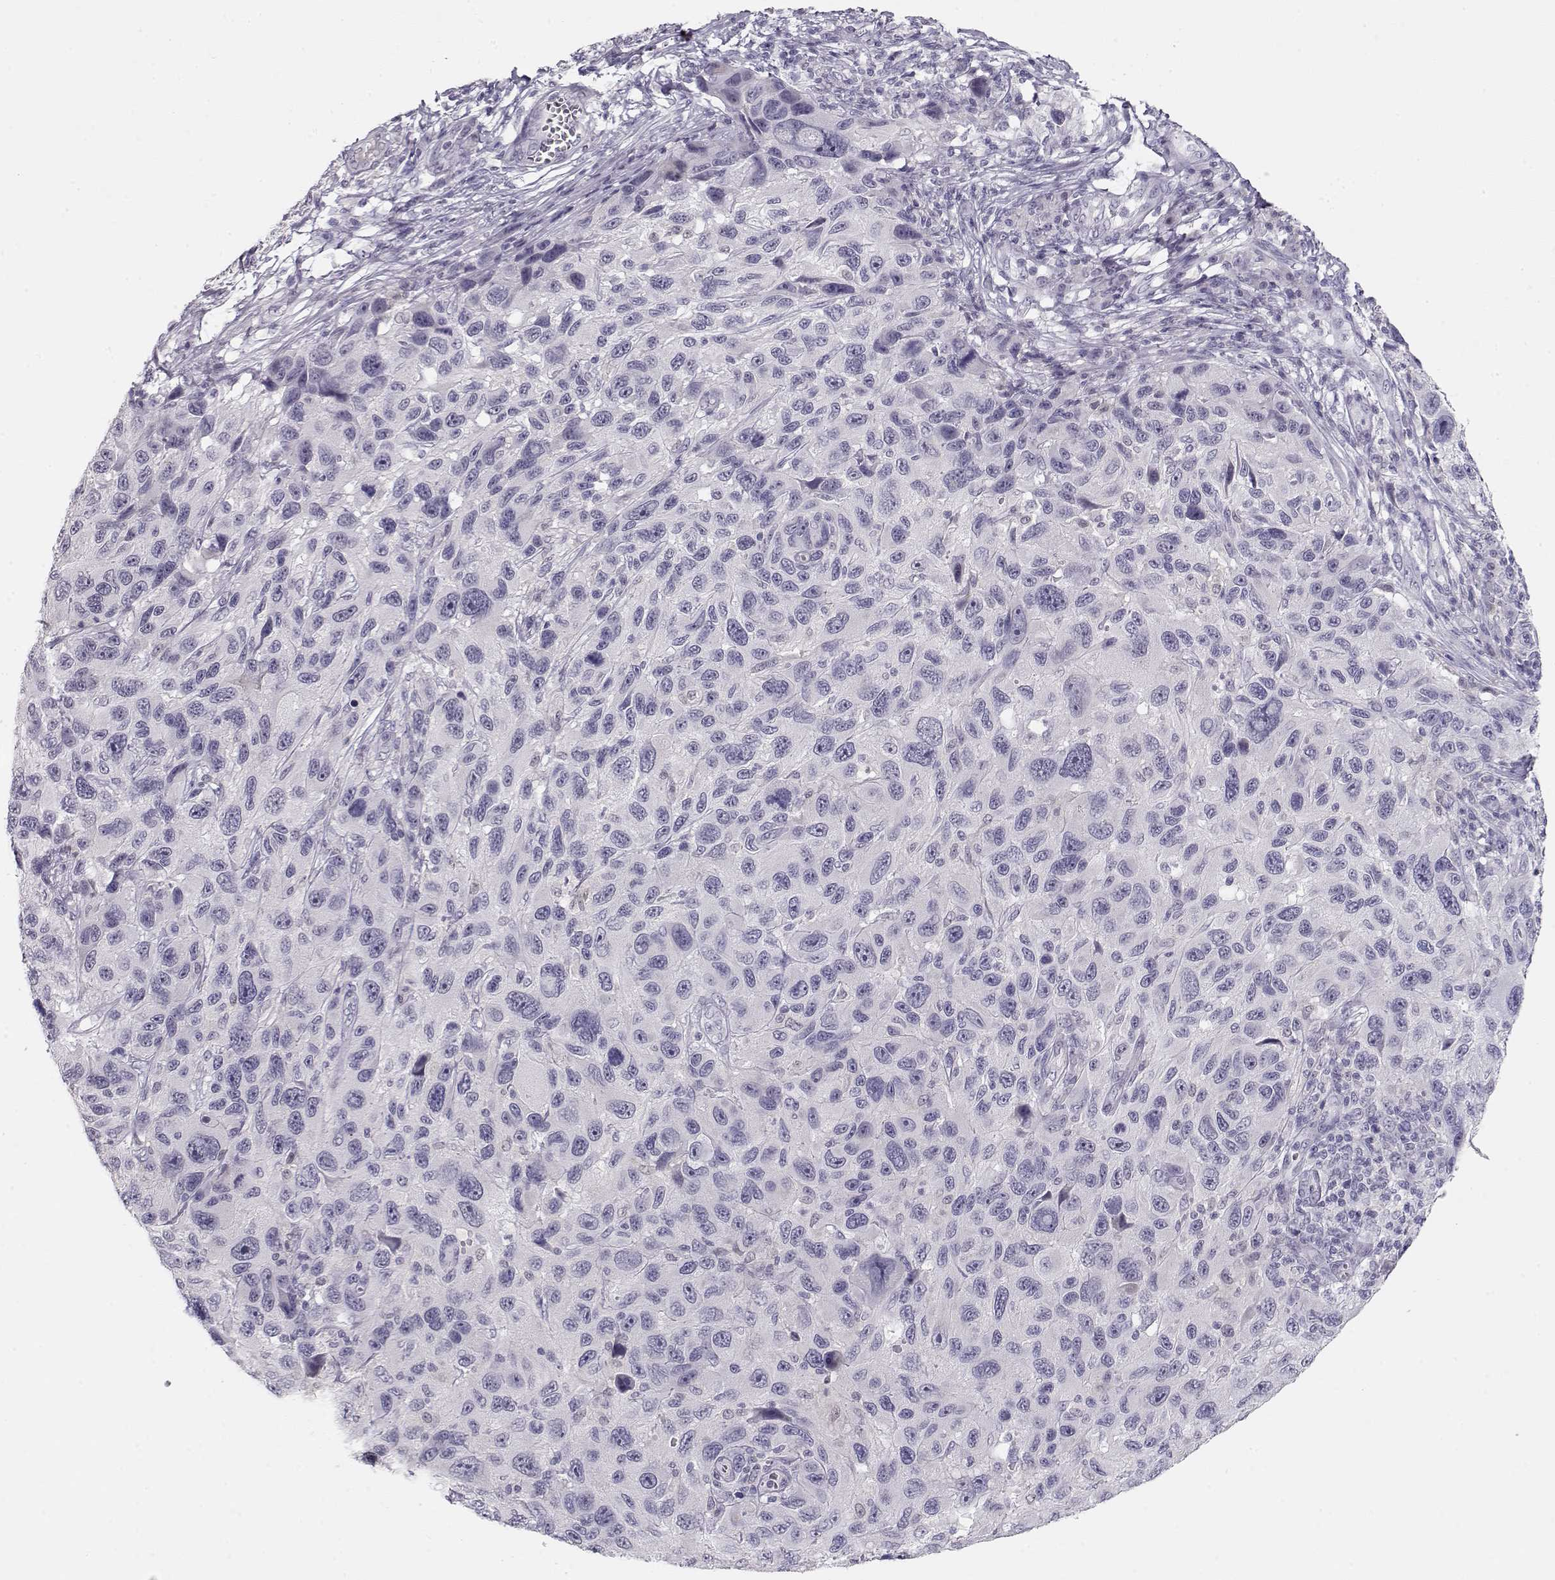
{"staining": {"intensity": "negative", "quantity": "none", "location": "none"}, "tissue": "melanoma", "cell_type": "Tumor cells", "image_type": "cancer", "snomed": [{"axis": "morphology", "description": "Malignant melanoma, NOS"}, {"axis": "topography", "description": "Skin"}], "caption": "This is an immunohistochemistry micrograph of malignant melanoma. There is no positivity in tumor cells.", "gene": "IMPG1", "patient": {"sex": "male", "age": 53}}